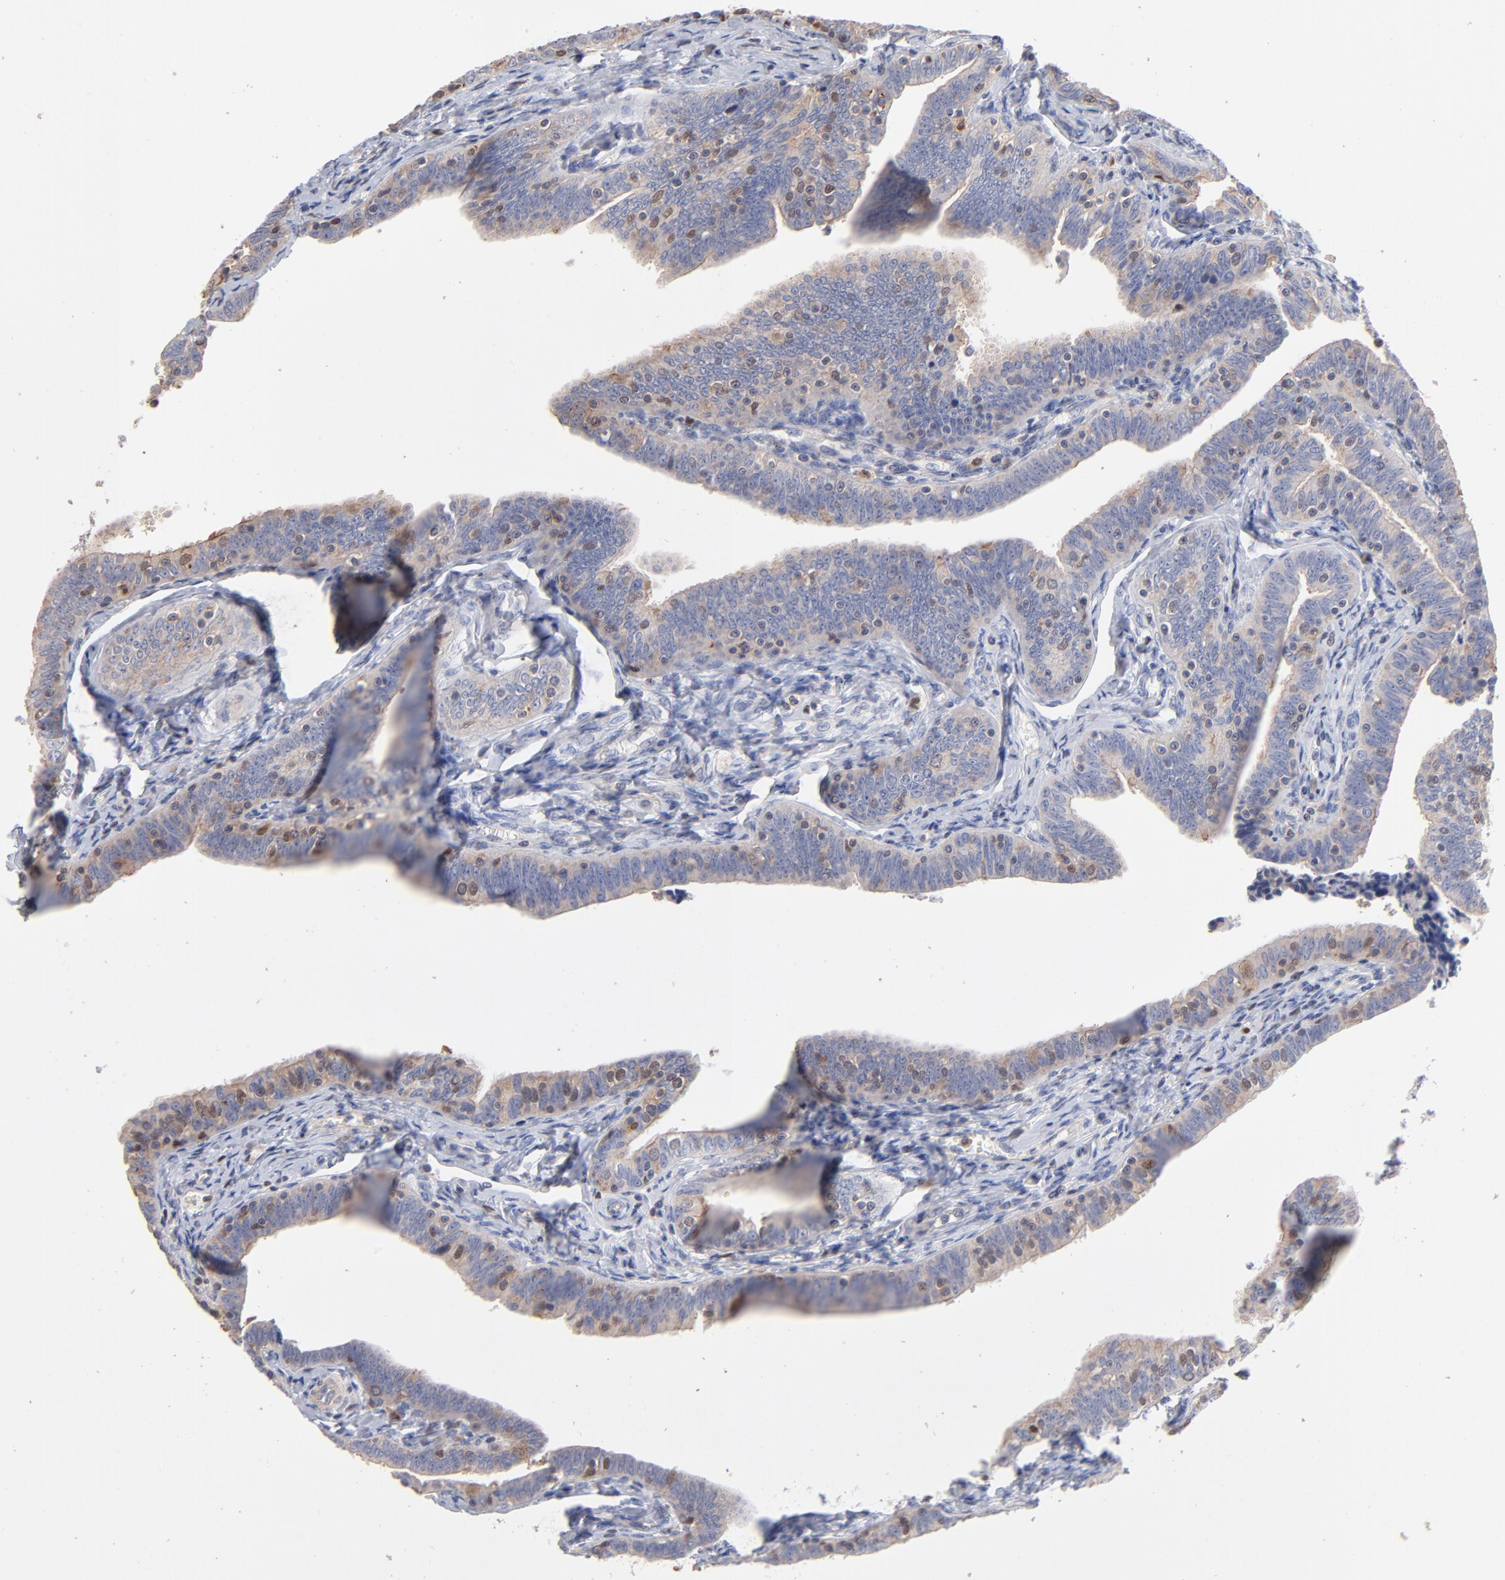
{"staining": {"intensity": "moderate", "quantity": "25%-75%", "location": "cytoplasmic/membranous,nuclear"}, "tissue": "fallopian tube", "cell_type": "Glandular cells", "image_type": "normal", "snomed": [{"axis": "morphology", "description": "Normal tissue, NOS"}, {"axis": "topography", "description": "Fallopian tube"}, {"axis": "topography", "description": "Ovary"}], "caption": "Brown immunohistochemical staining in unremarkable human fallopian tube exhibits moderate cytoplasmic/membranous,nuclear staining in about 25%-75% of glandular cells.", "gene": "ARHGEF6", "patient": {"sex": "female", "age": 69}}